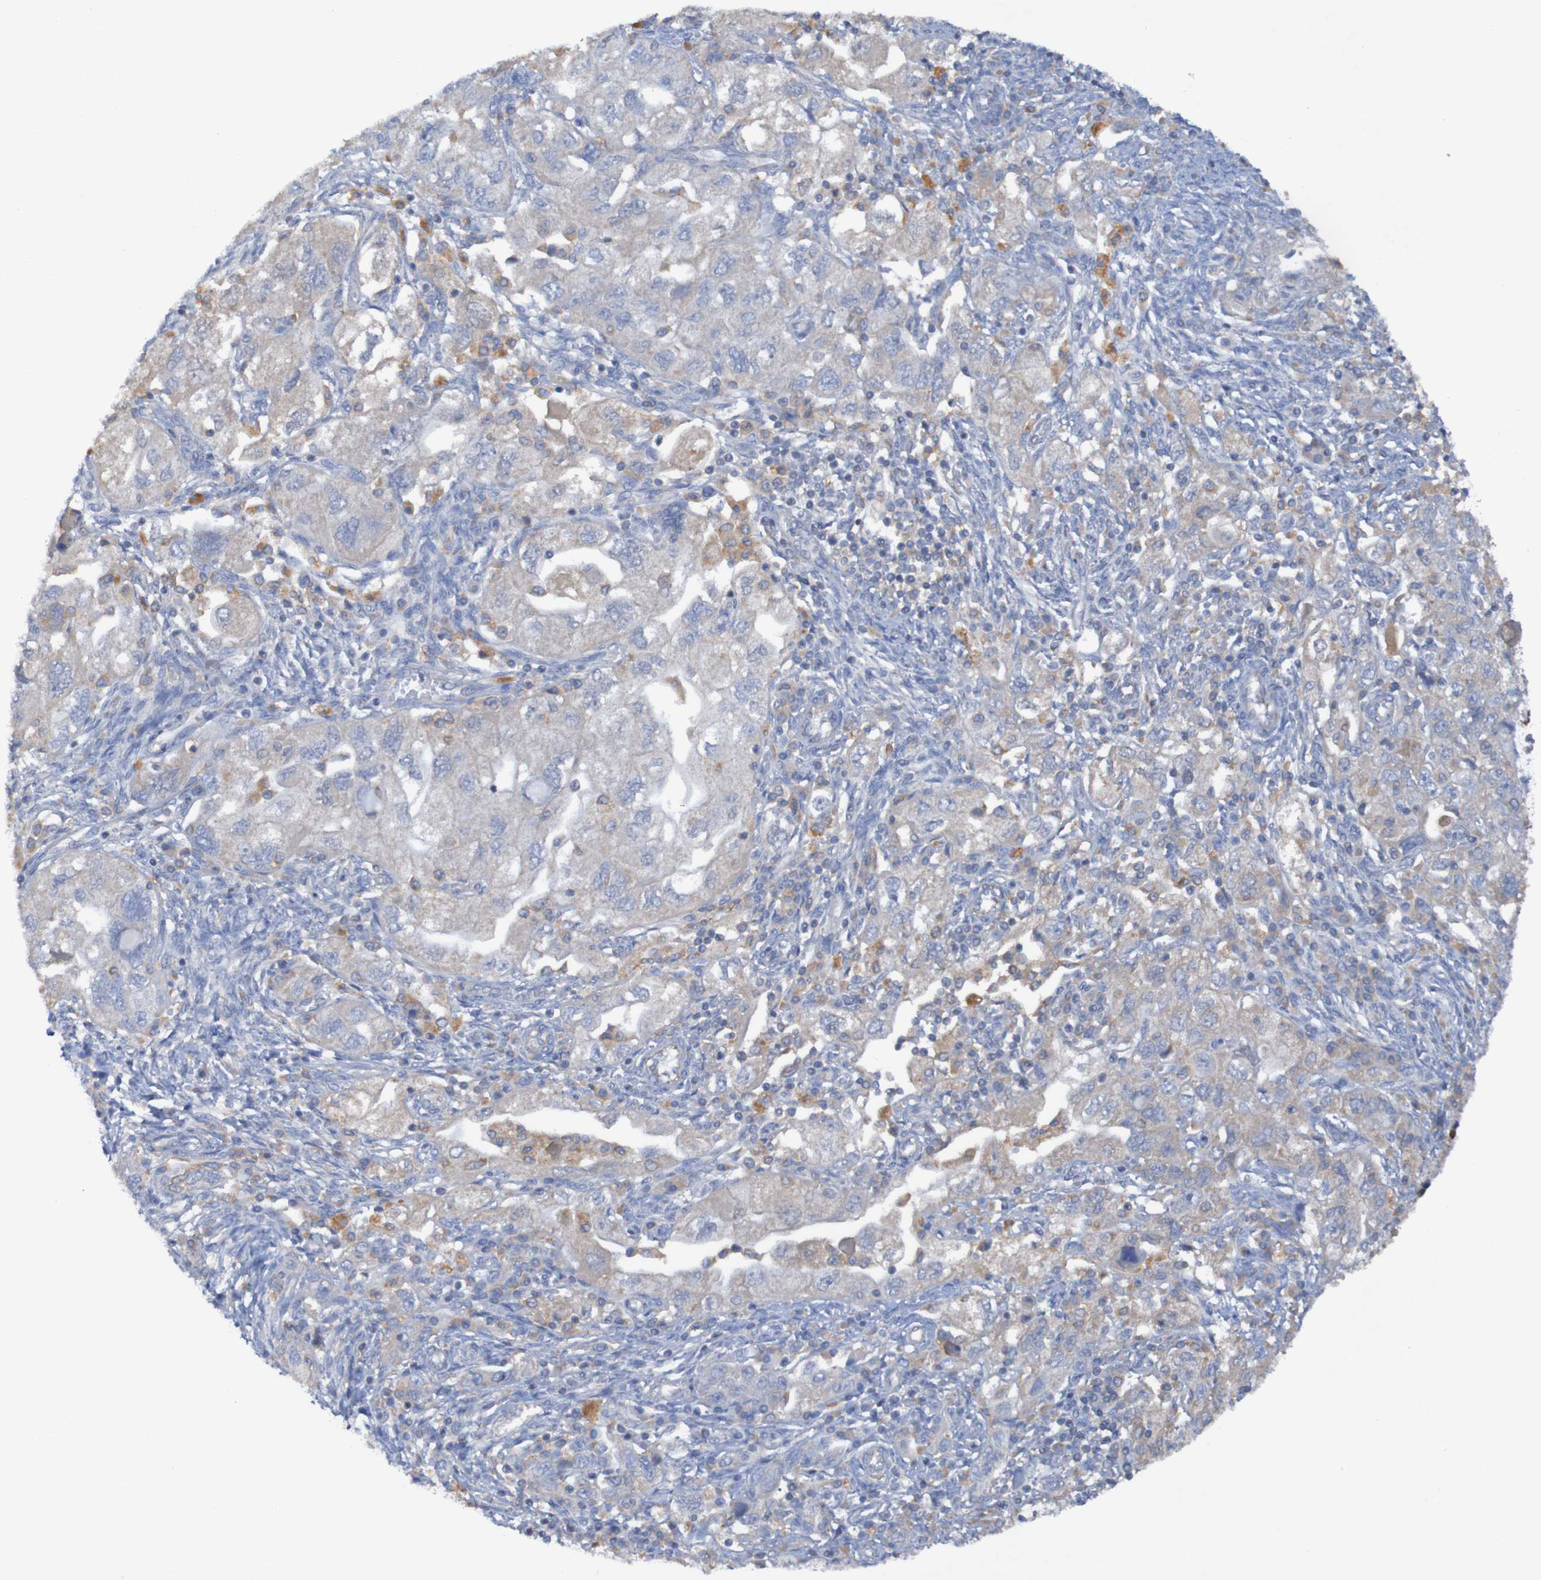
{"staining": {"intensity": "weak", "quantity": "<25%", "location": "cytoplasmic/membranous"}, "tissue": "ovarian cancer", "cell_type": "Tumor cells", "image_type": "cancer", "snomed": [{"axis": "morphology", "description": "Carcinoma, NOS"}, {"axis": "morphology", "description": "Cystadenocarcinoma, serous, NOS"}, {"axis": "topography", "description": "Ovary"}], "caption": "The histopathology image demonstrates no staining of tumor cells in carcinoma (ovarian).", "gene": "ARHGEF16", "patient": {"sex": "female", "age": 69}}